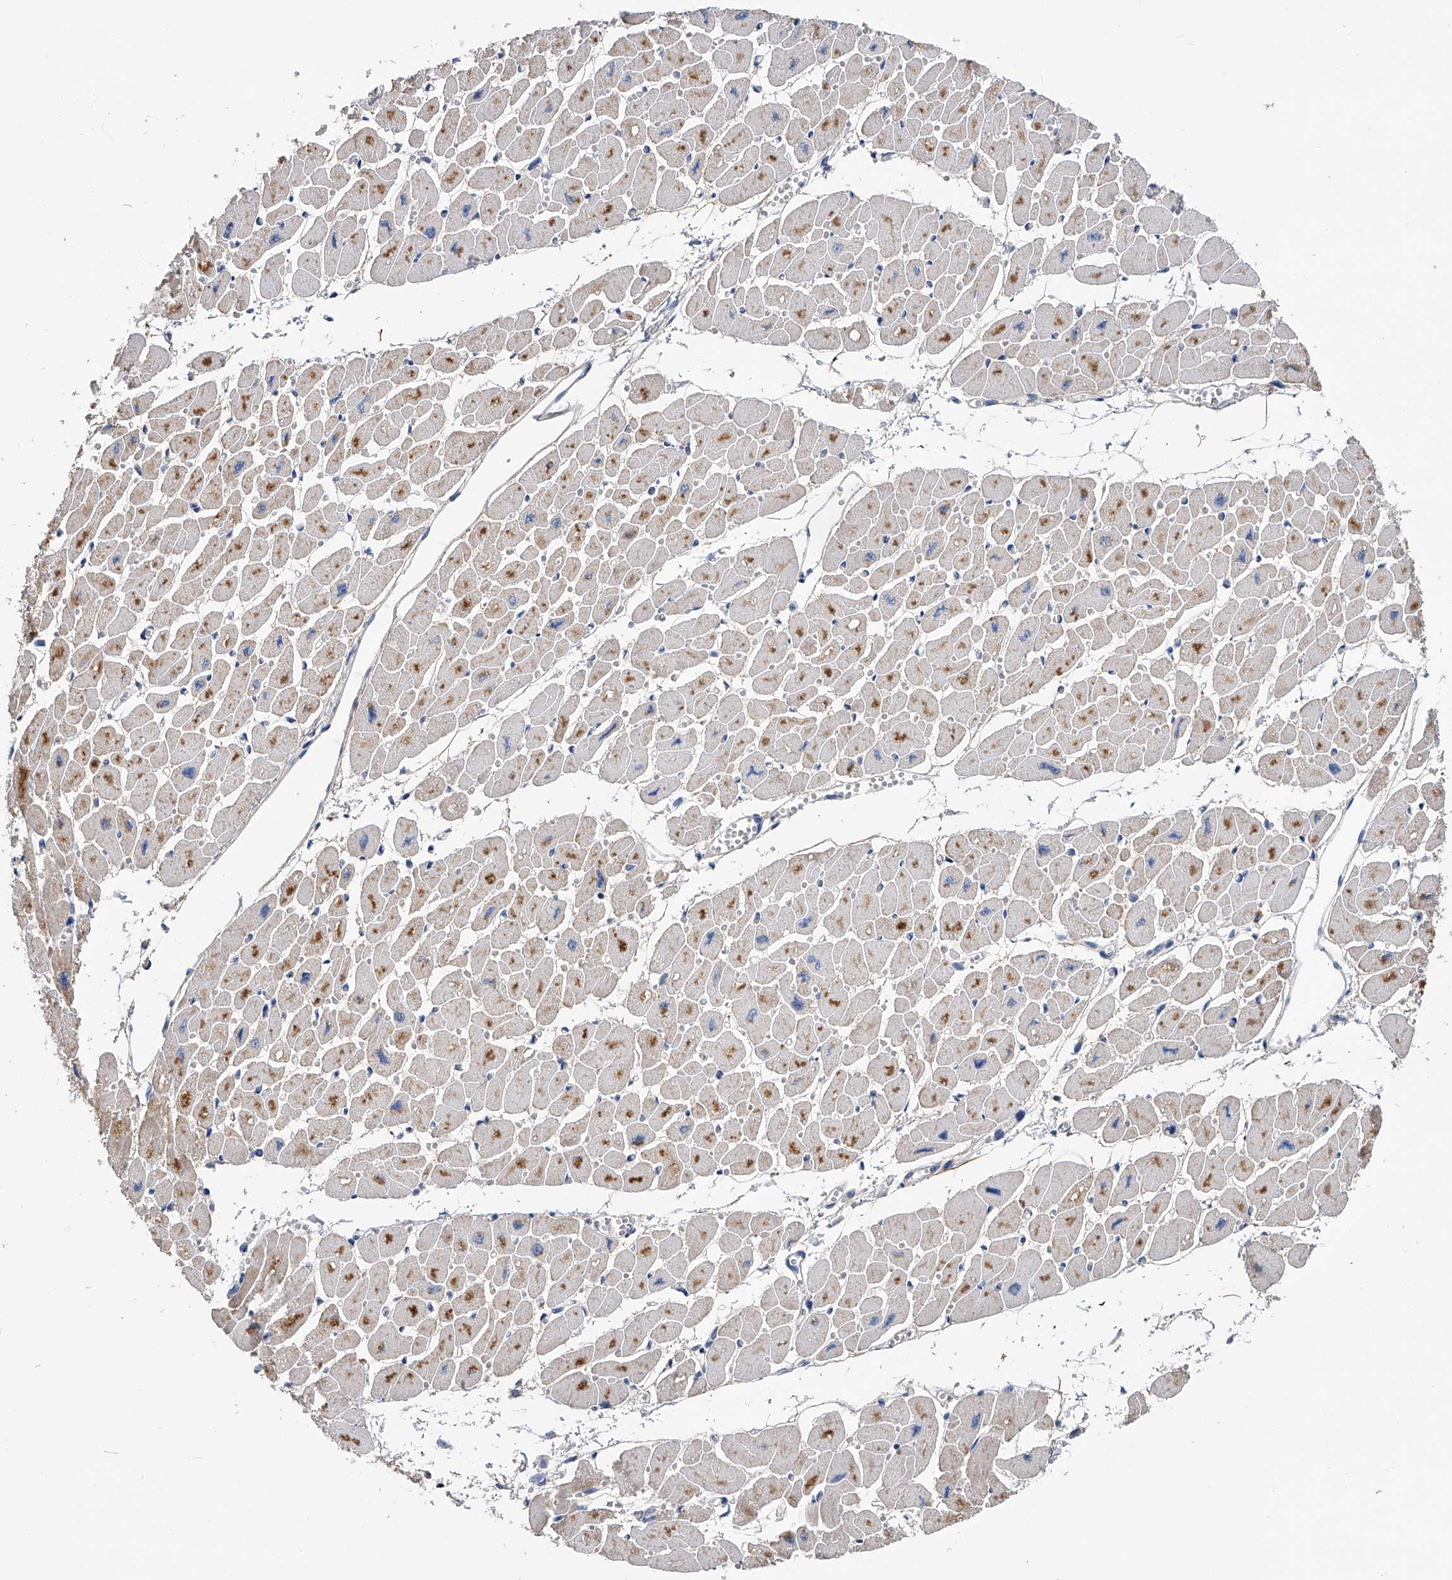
{"staining": {"intensity": "weak", "quantity": ">75%", "location": "cytoplasmic/membranous"}, "tissue": "heart muscle", "cell_type": "Cardiomyocytes", "image_type": "normal", "snomed": [{"axis": "morphology", "description": "Normal tissue, NOS"}, {"axis": "topography", "description": "Heart"}], "caption": "Cardiomyocytes show low levels of weak cytoplasmic/membranous positivity in about >75% of cells in benign heart muscle.", "gene": "PGM3", "patient": {"sex": "female", "age": 54}}